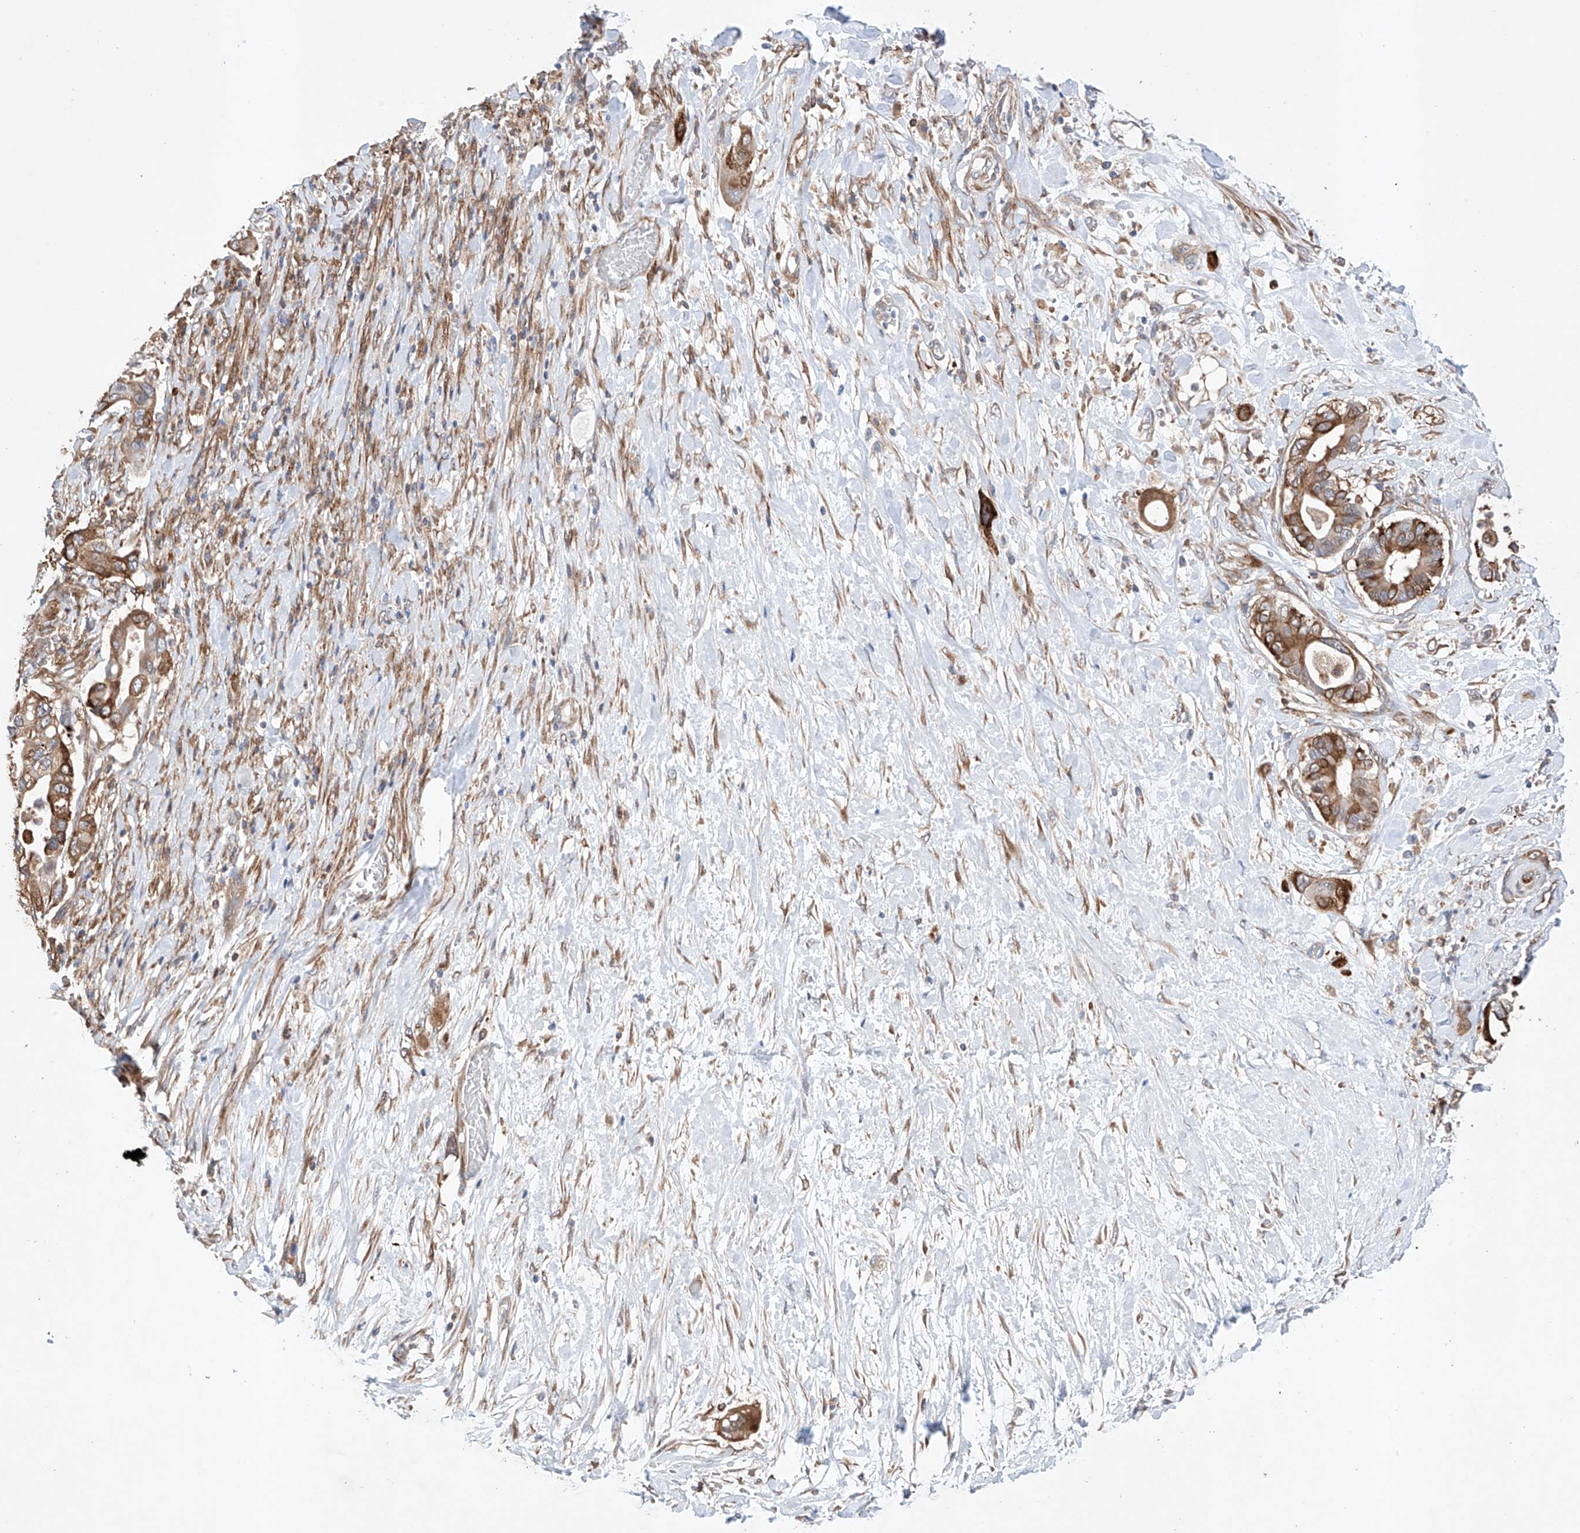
{"staining": {"intensity": "strong", "quantity": ">75%", "location": "cytoplasmic/membranous"}, "tissue": "pancreatic cancer", "cell_type": "Tumor cells", "image_type": "cancer", "snomed": [{"axis": "morphology", "description": "Adenocarcinoma, NOS"}, {"axis": "topography", "description": "Pancreas"}], "caption": "DAB immunohistochemical staining of human adenocarcinoma (pancreatic) shows strong cytoplasmic/membranous protein expression in about >75% of tumor cells.", "gene": "TIMM23", "patient": {"sex": "male", "age": 68}}